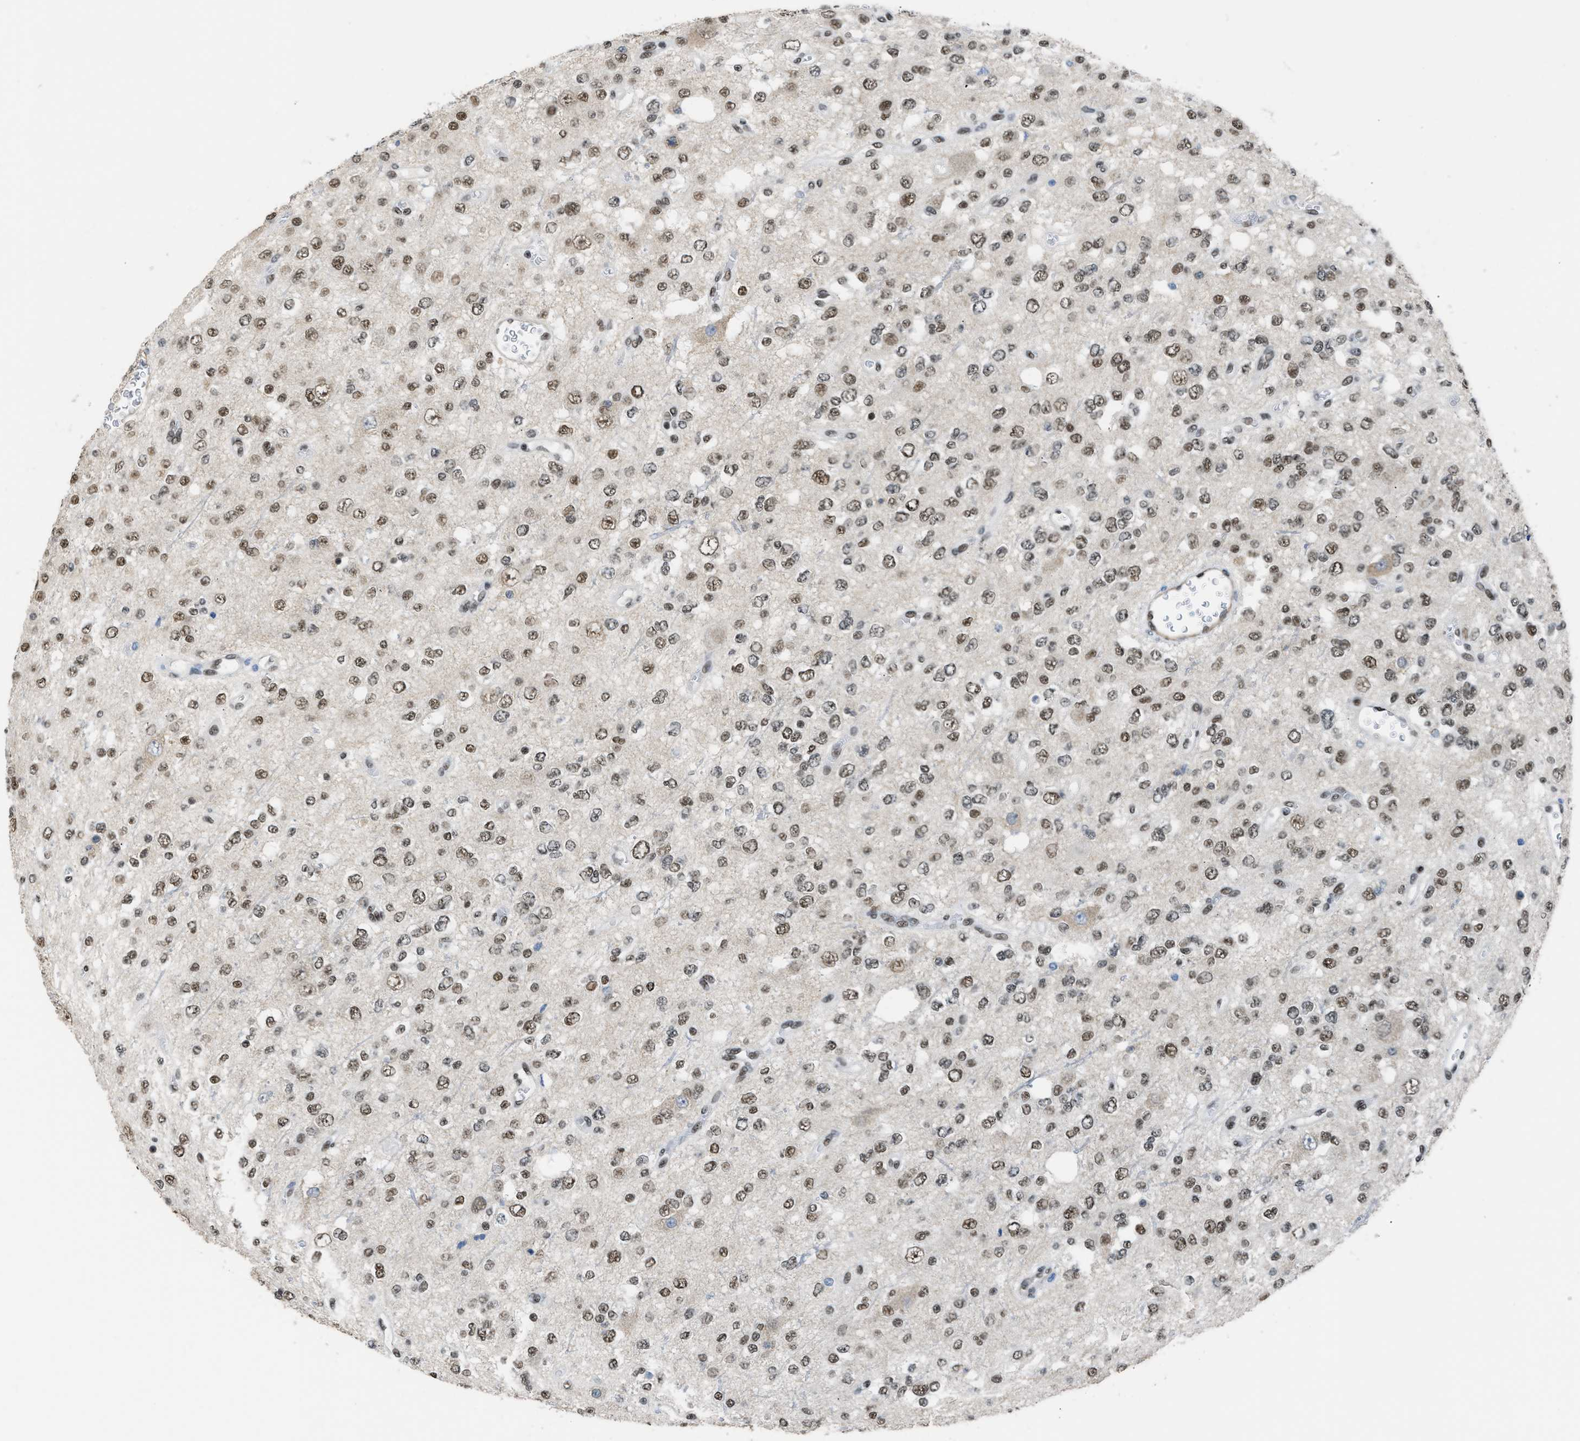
{"staining": {"intensity": "strong", "quantity": ">75%", "location": "nuclear"}, "tissue": "glioma", "cell_type": "Tumor cells", "image_type": "cancer", "snomed": [{"axis": "morphology", "description": "Glioma, malignant, Low grade"}, {"axis": "topography", "description": "Brain"}], "caption": "Protein expression analysis of human glioma reveals strong nuclear positivity in about >75% of tumor cells.", "gene": "SCAF4", "patient": {"sex": "male", "age": 38}}